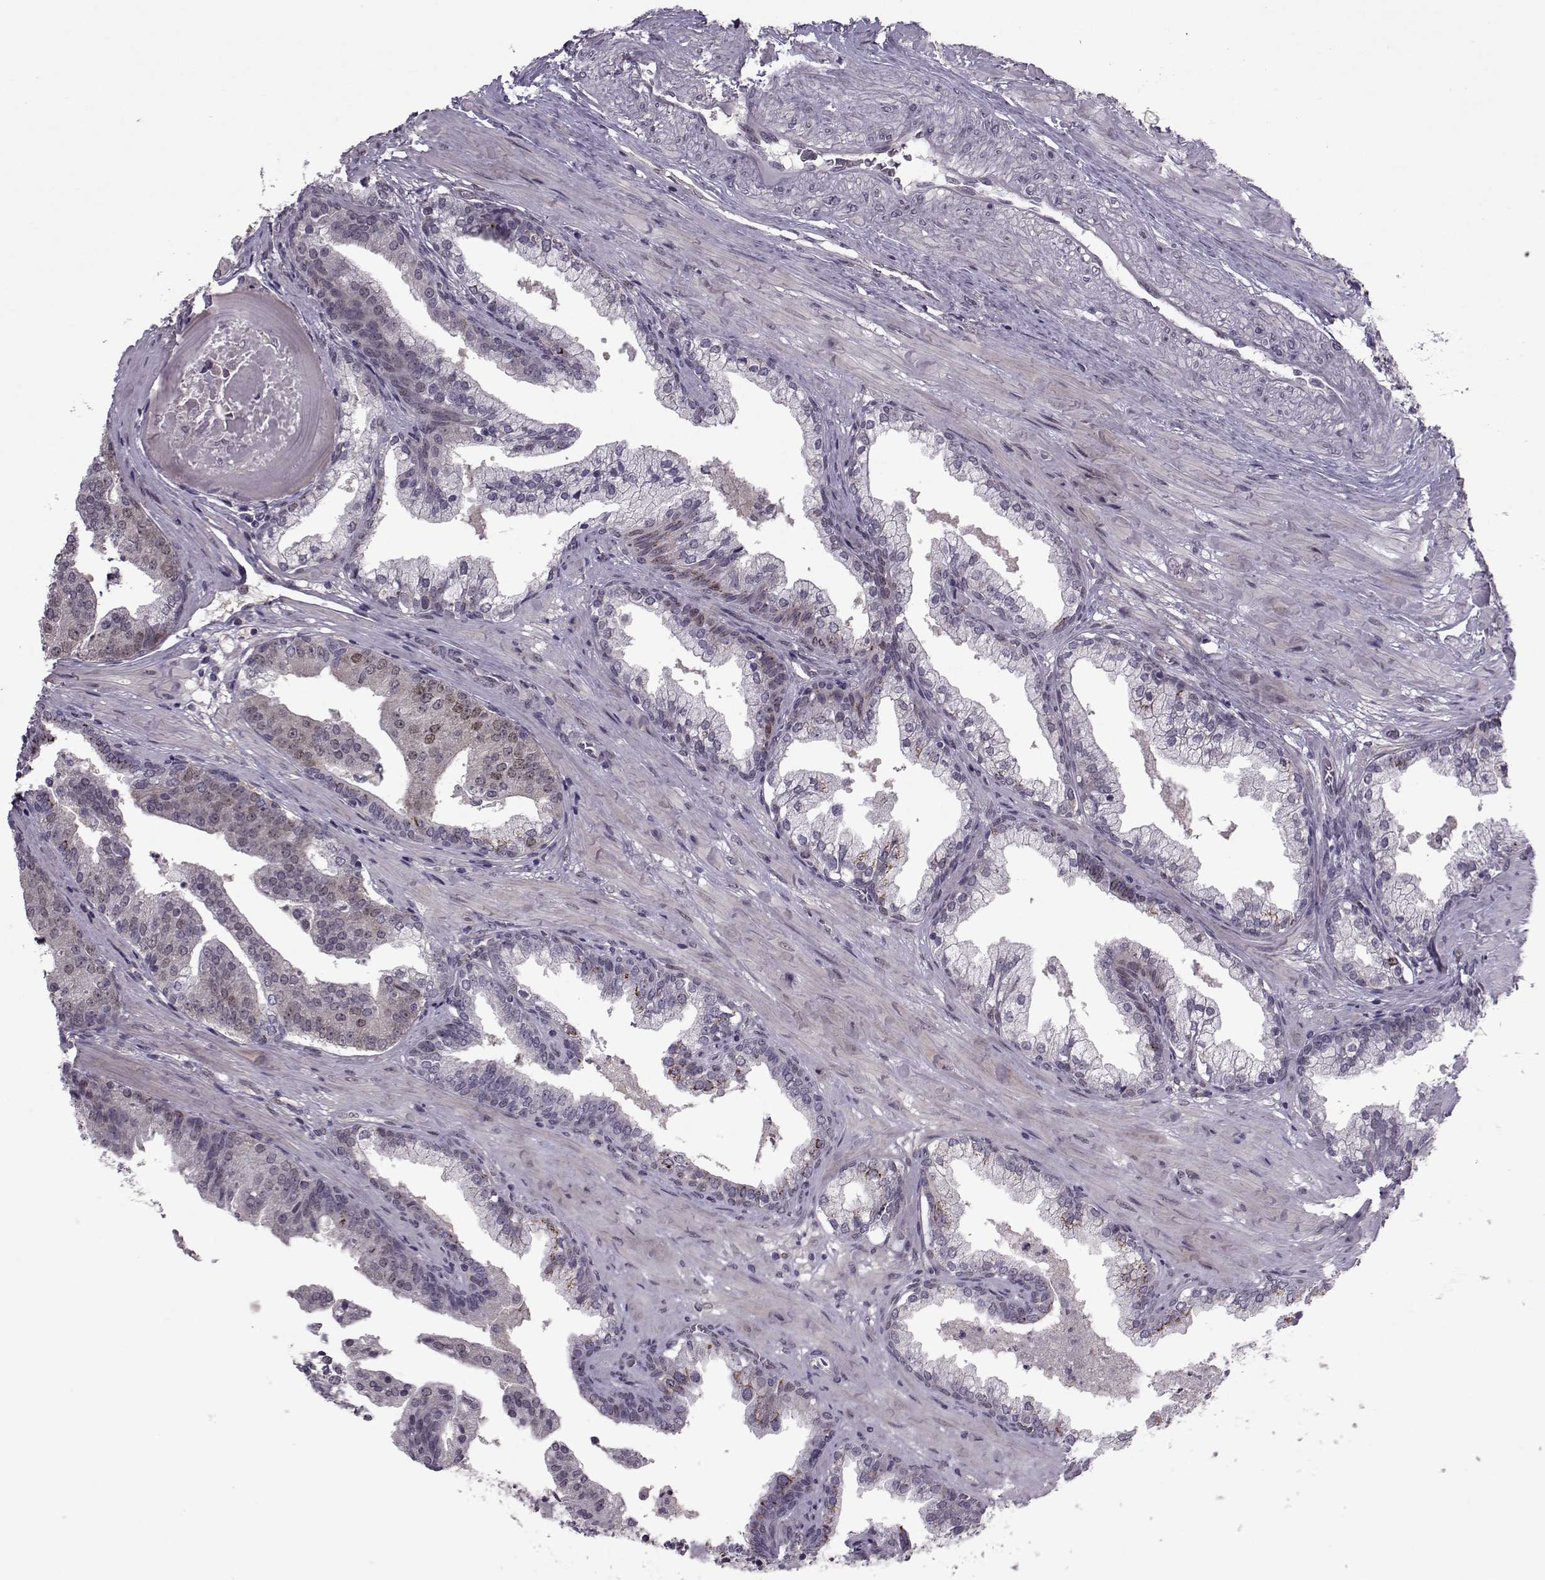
{"staining": {"intensity": "weak", "quantity": "<25%", "location": "cytoplasmic/membranous,nuclear"}, "tissue": "prostate cancer", "cell_type": "Tumor cells", "image_type": "cancer", "snomed": [{"axis": "morphology", "description": "Adenocarcinoma, NOS"}, {"axis": "topography", "description": "Prostate and seminal vesicle, NOS"}, {"axis": "topography", "description": "Prostate"}], "caption": "Prostate cancer (adenocarcinoma) was stained to show a protein in brown. There is no significant positivity in tumor cells.", "gene": "CDK4", "patient": {"sex": "male", "age": 44}}